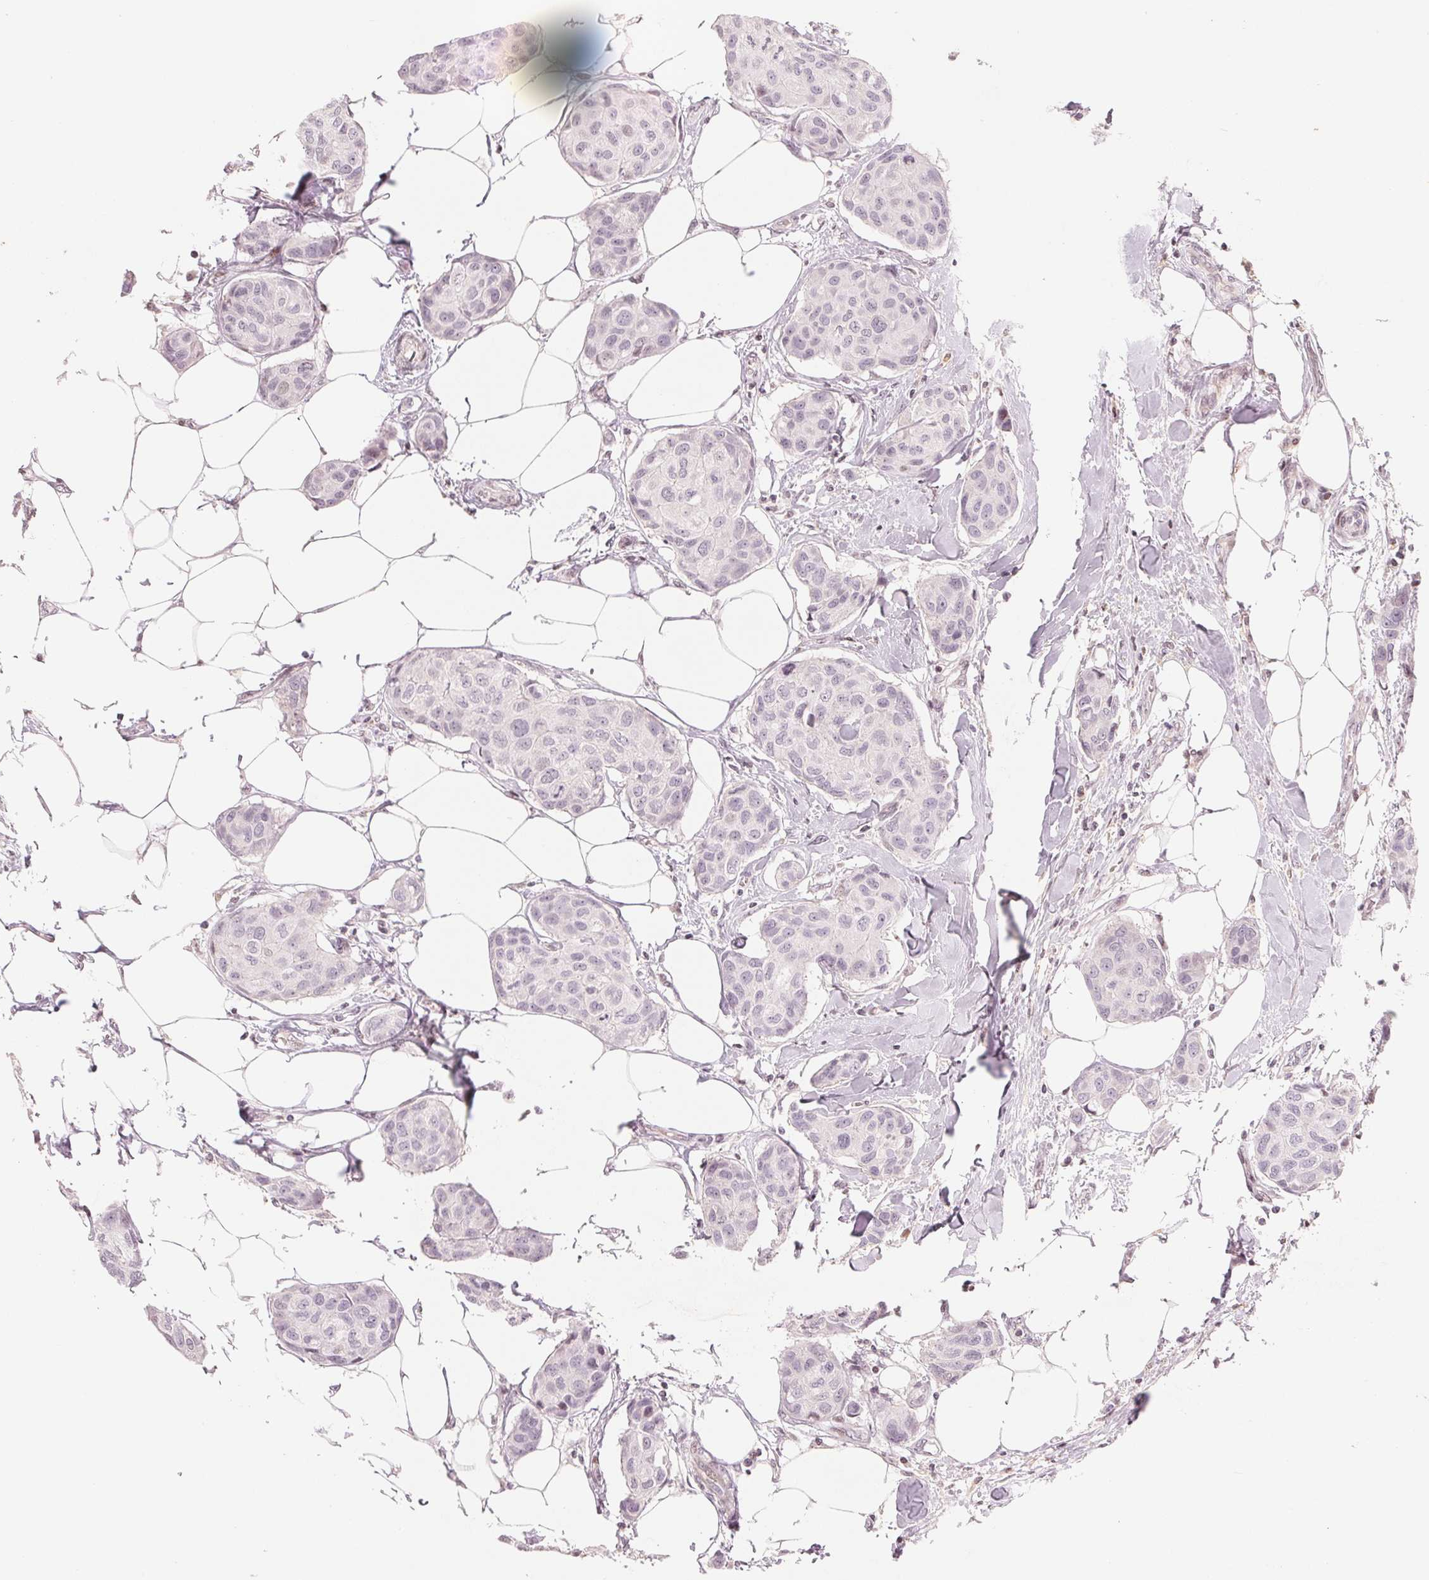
{"staining": {"intensity": "negative", "quantity": "none", "location": "none"}, "tissue": "breast cancer", "cell_type": "Tumor cells", "image_type": "cancer", "snomed": [{"axis": "morphology", "description": "Duct carcinoma"}, {"axis": "topography", "description": "Breast"}], "caption": "Immunohistochemistry photomicrograph of neoplastic tissue: human breast cancer (invasive ductal carcinoma) stained with DAB (3,3'-diaminobenzidine) demonstrates no significant protein positivity in tumor cells.", "gene": "SLC17A4", "patient": {"sex": "female", "age": 80}}